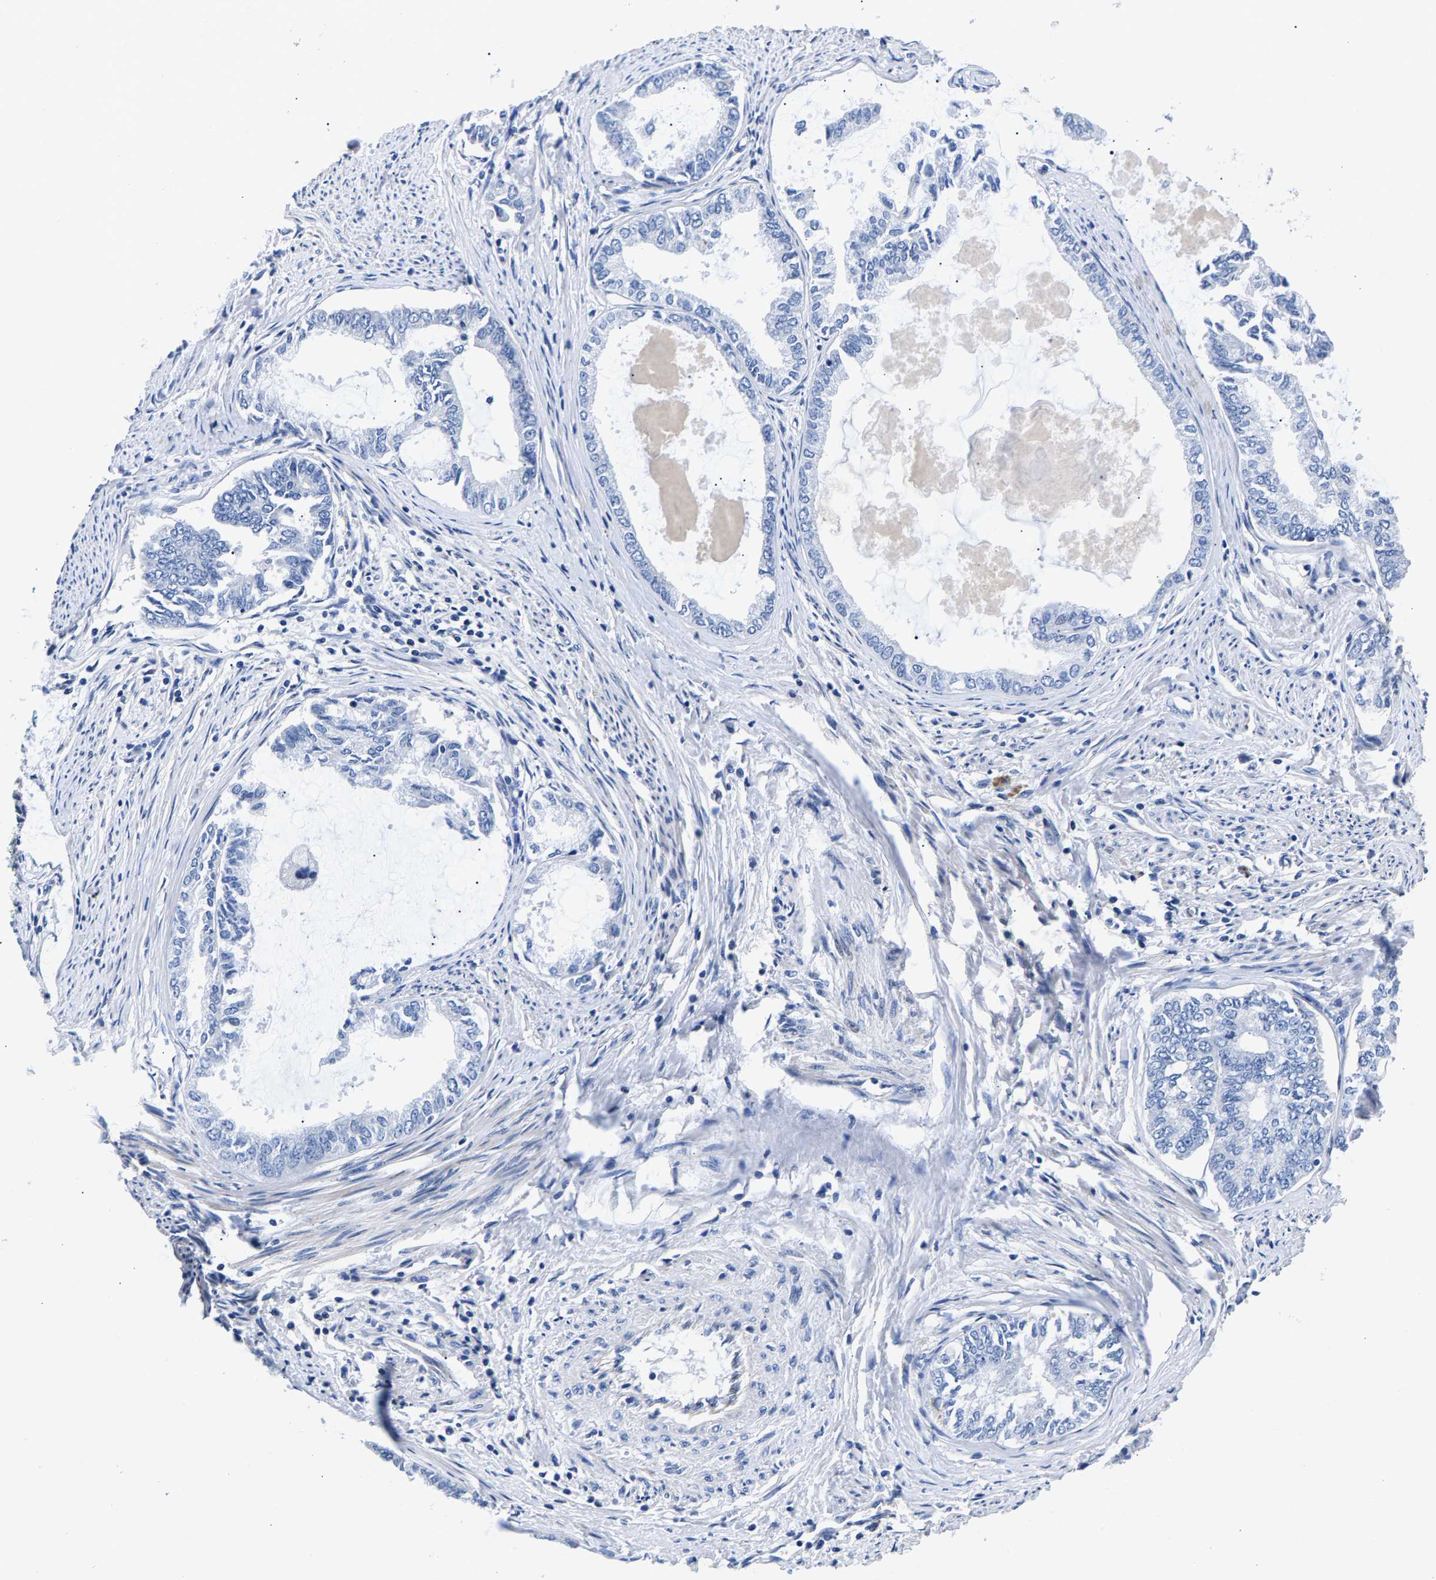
{"staining": {"intensity": "negative", "quantity": "none", "location": "none"}, "tissue": "endometrial cancer", "cell_type": "Tumor cells", "image_type": "cancer", "snomed": [{"axis": "morphology", "description": "Adenocarcinoma, NOS"}, {"axis": "topography", "description": "Endometrium"}], "caption": "Immunohistochemistry of human adenocarcinoma (endometrial) exhibits no staining in tumor cells.", "gene": "P2RY4", "patient": {"sex": "female", "age": 86}}